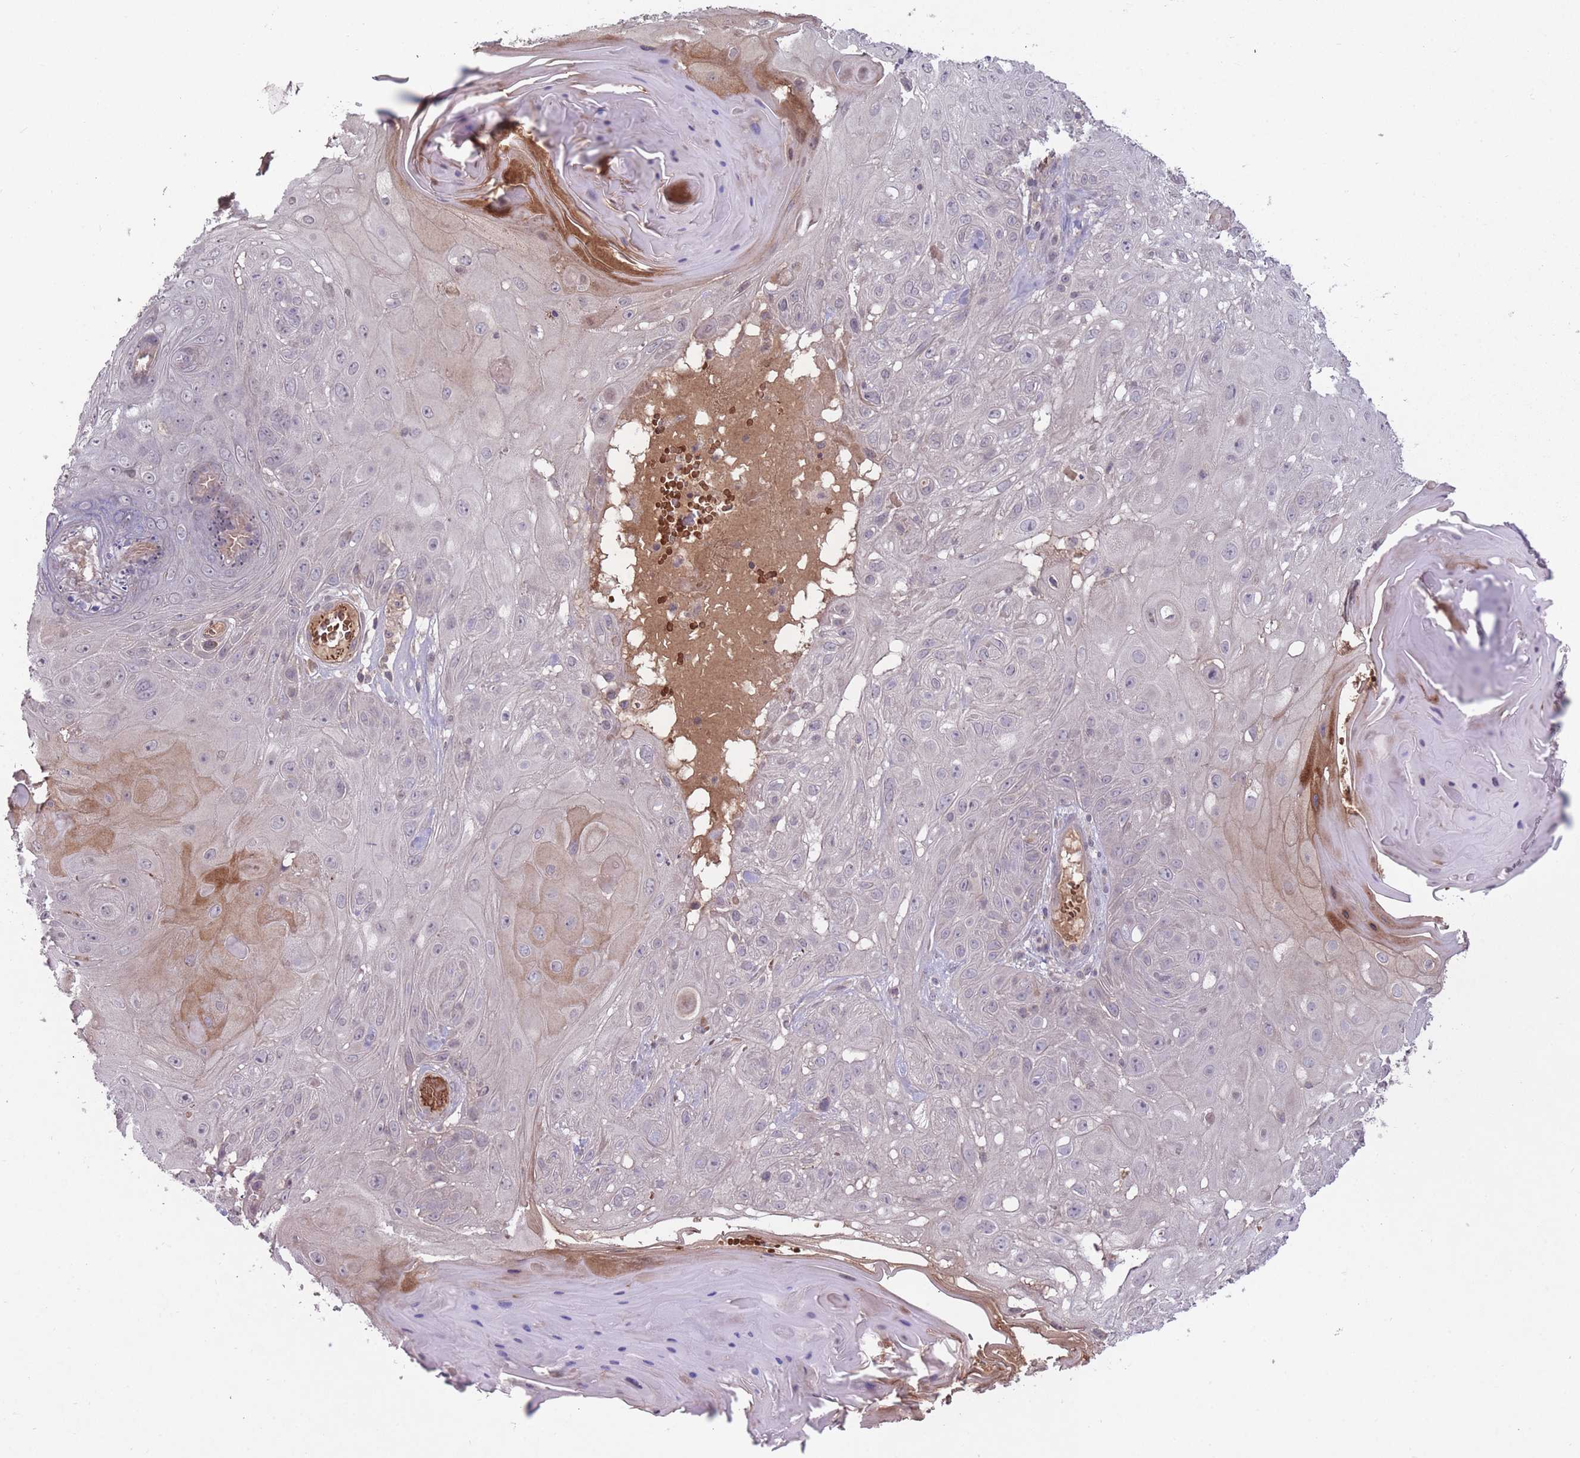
{"staining": {"intensity": "negative", "quantity": "none", "location": "none"}, "tissue": "skin cancer", "cell_type": "Tumor cells", "image_type": "cancer", "snomed": [{"axis": "morphology", "description": "Normal tissue, NOS"}, {"axis": "morphology", "description": "Squamous cell carcinoma, NOS"}, {"axis": "topography", "description": "Skin"}, {"axis": "topography", "description": "Cartilage tissue"}], "caption": "Tumor cells show no significant protein expression in squamous cell carcinoma (skin).", "gene": "ADCYAP1R1", "patient": {"sex": "female", "age": 79}}